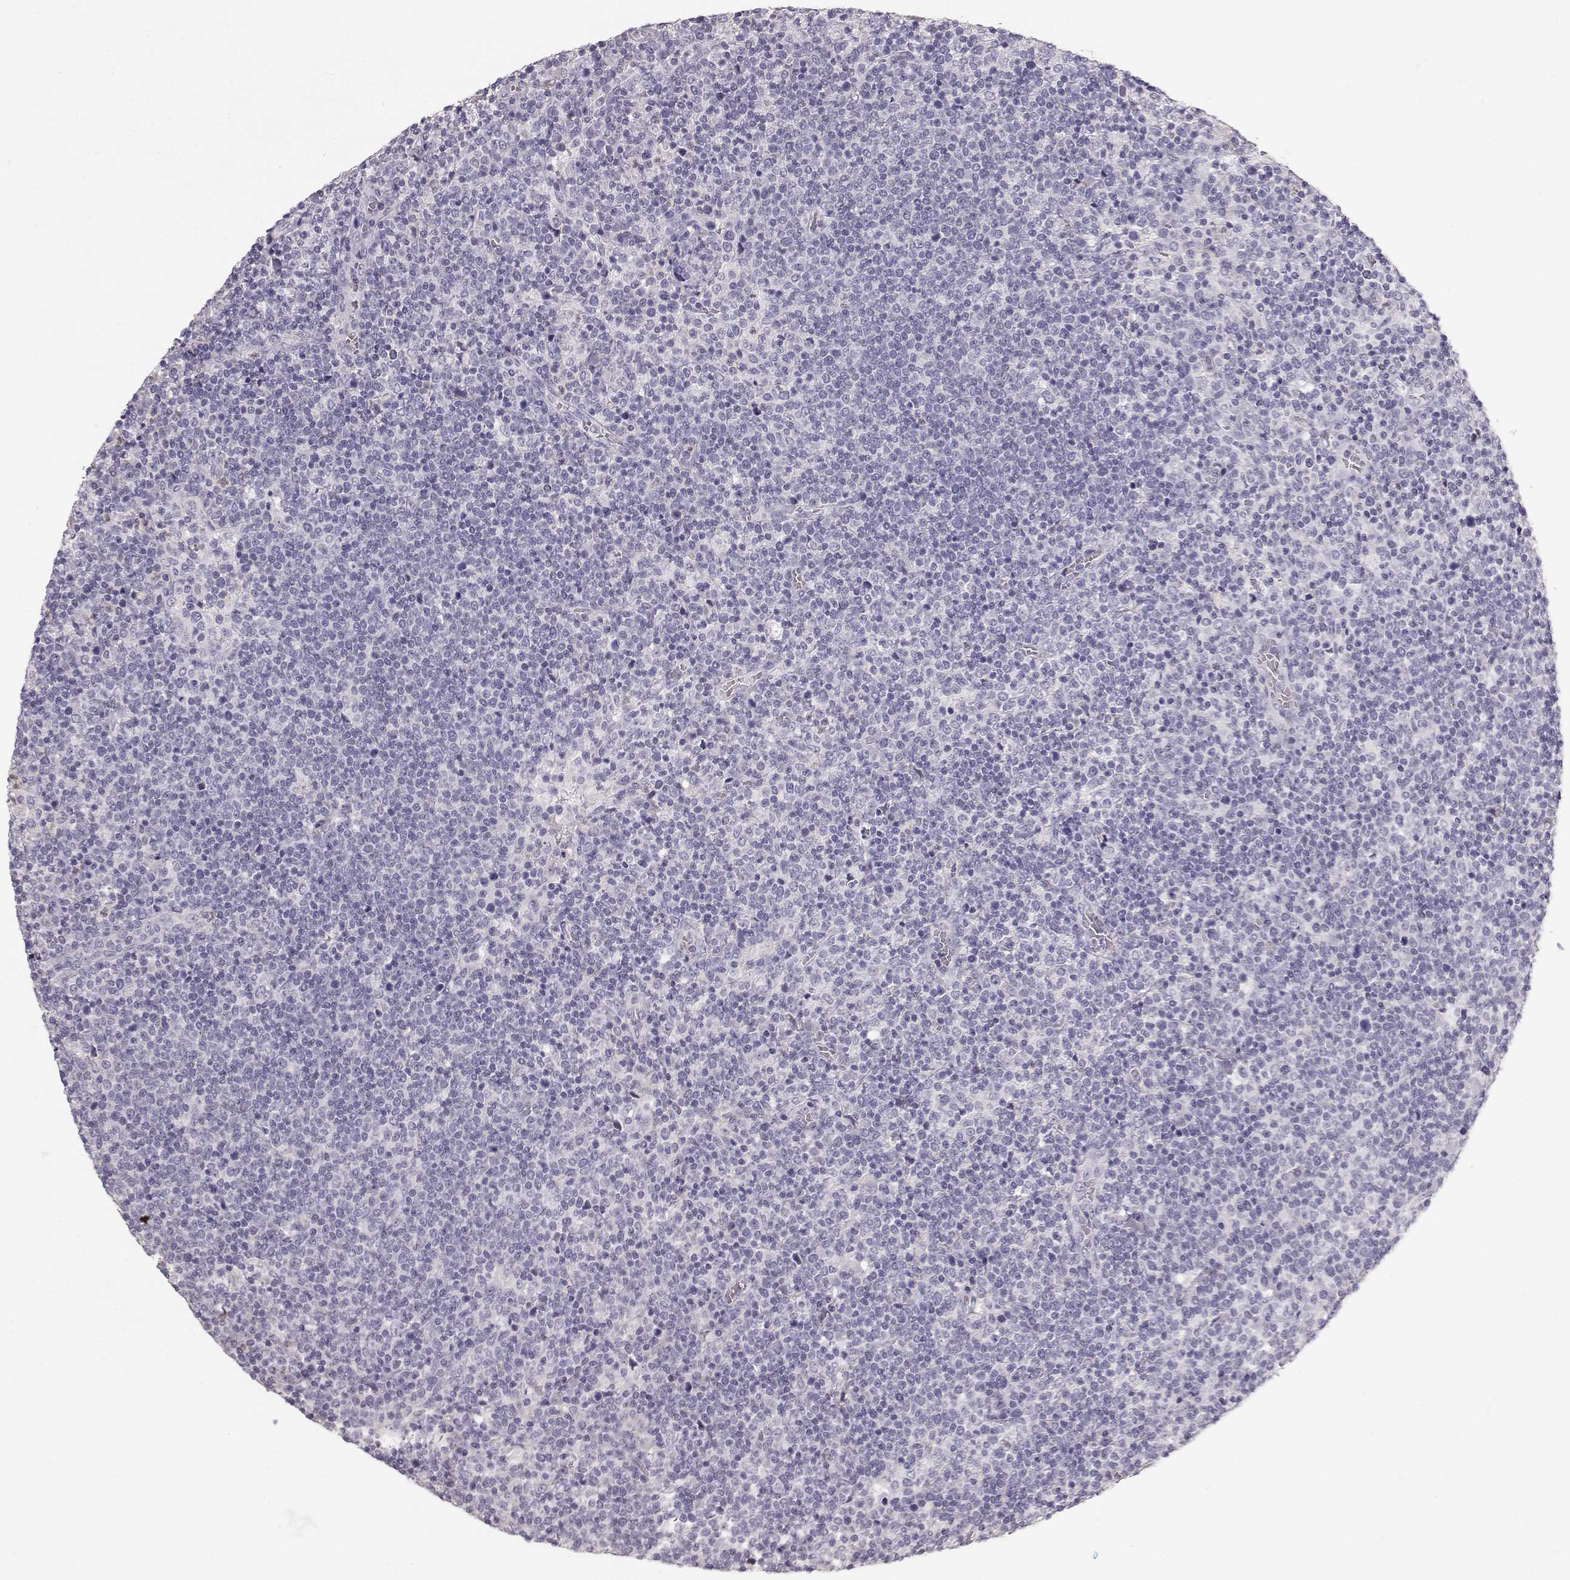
{"staining": {"intensity": "negative", "quantity": "none", "location": "none"}, "tissue": "lymphoma", "cell_type": "Tumor cells", "image_type": "cancer", "snomed": [{"axis": "morphology", "description": "Malignant lymphoma, non-Hodgkin's type, High grade"}, {"axis": "topography", "description": "Lymph node"}], "caption": "Tumor cells are negative for brown protein staining in lymphoma.", "gene": "POU1F1", "patient": {"sex": "male", "age": 61}}